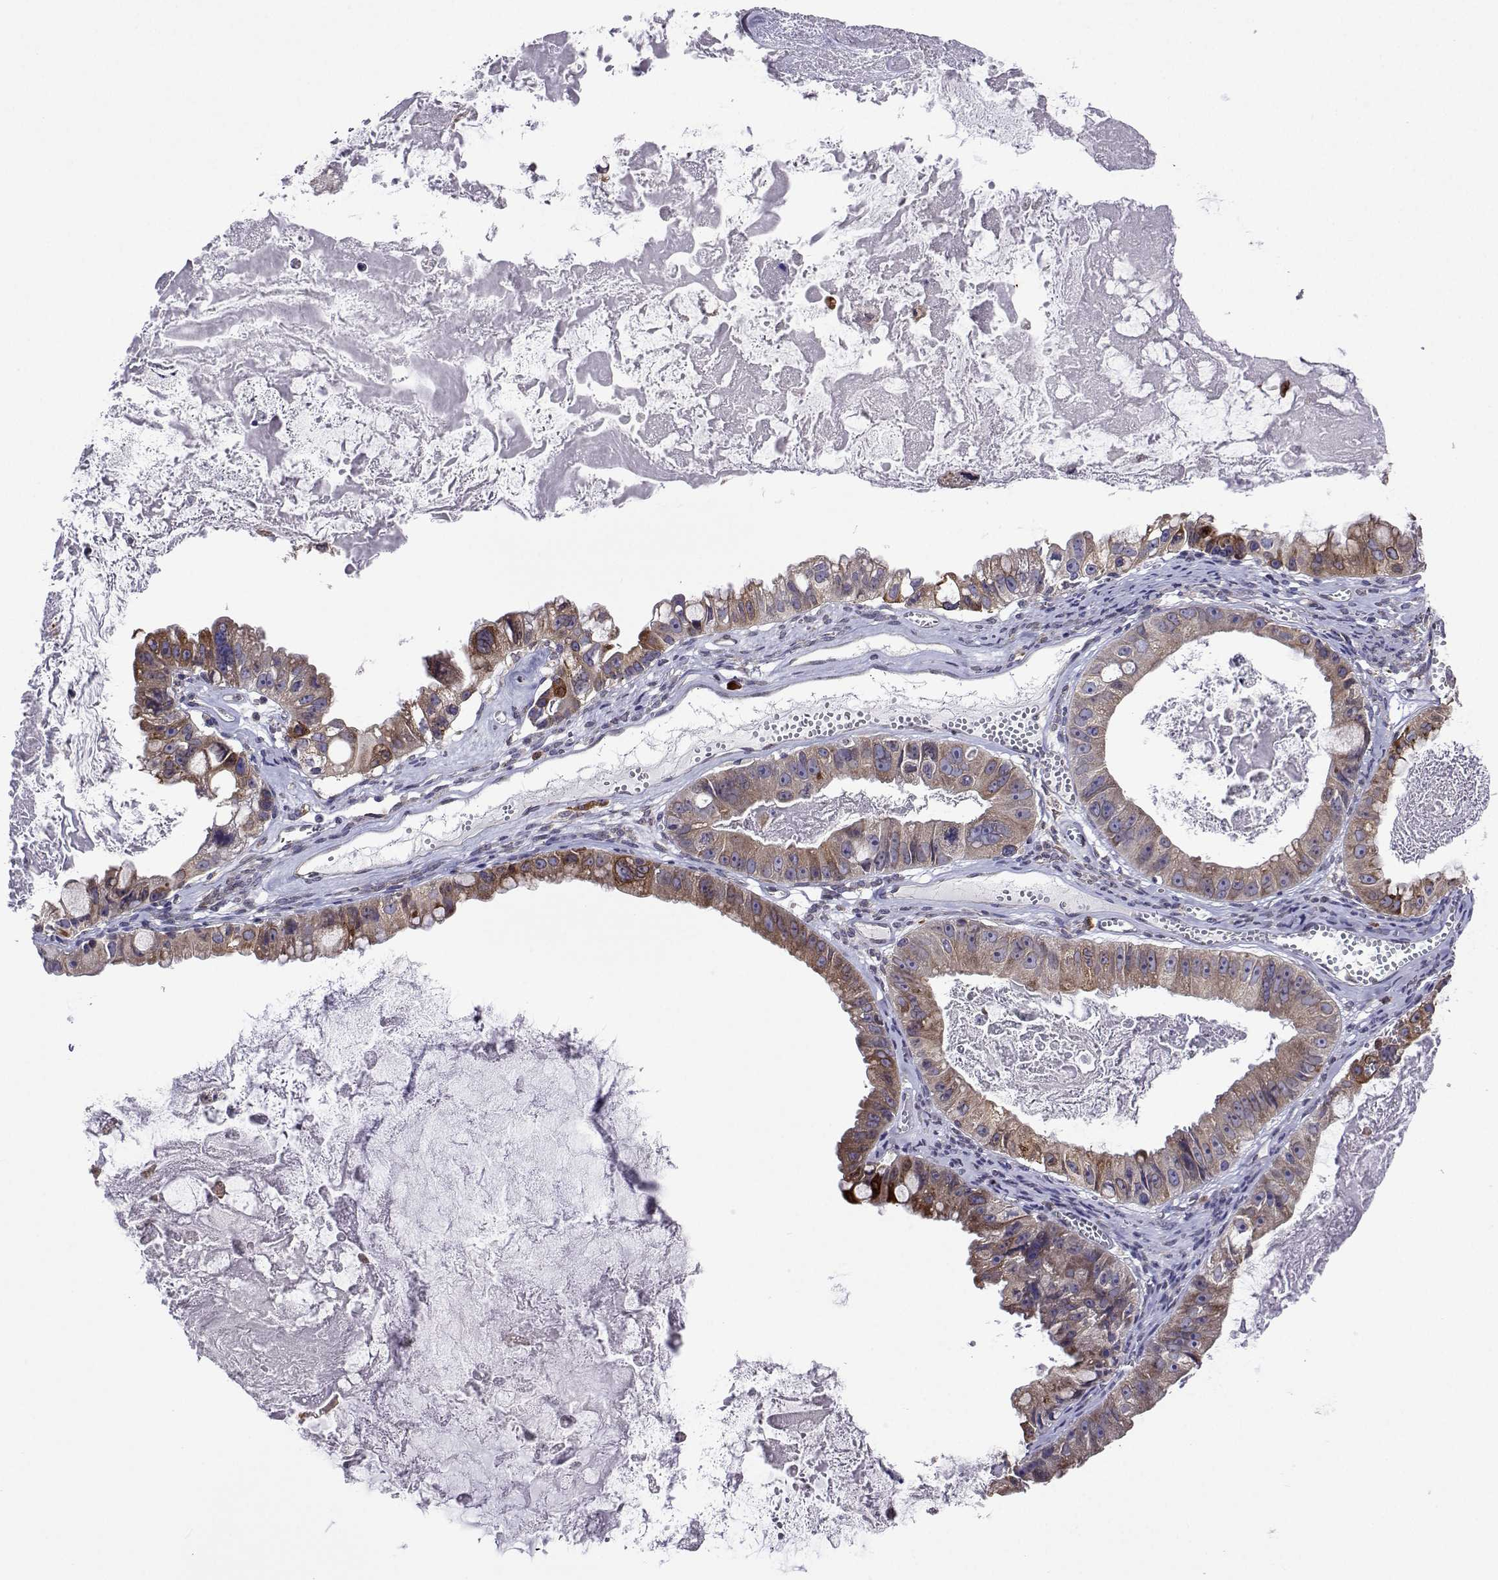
{"staining": {"intensity": "moderate", "quantity": "25%-75%", "location": "cytoplasmic/membranous"}, "tissue": "ovarian cancer", "cell_type": "Tumor cells", "image_type": "cancer", "snomed": [{"axis": "morphology", "description": "Cystadenocarcinoma, mucinous, NOS"}, {"axis": "topography", "description": "Ovary"}], "caption": "Ovarian mucinous cystadenocarcinoma stained for a protein (brown) demonstrates moderate cytoplasmic/membranous positive positivity in about 25%-75% of tumor cells.", "gene": "PGRMC2", "patient": {"sex": "female", "age": 61}}